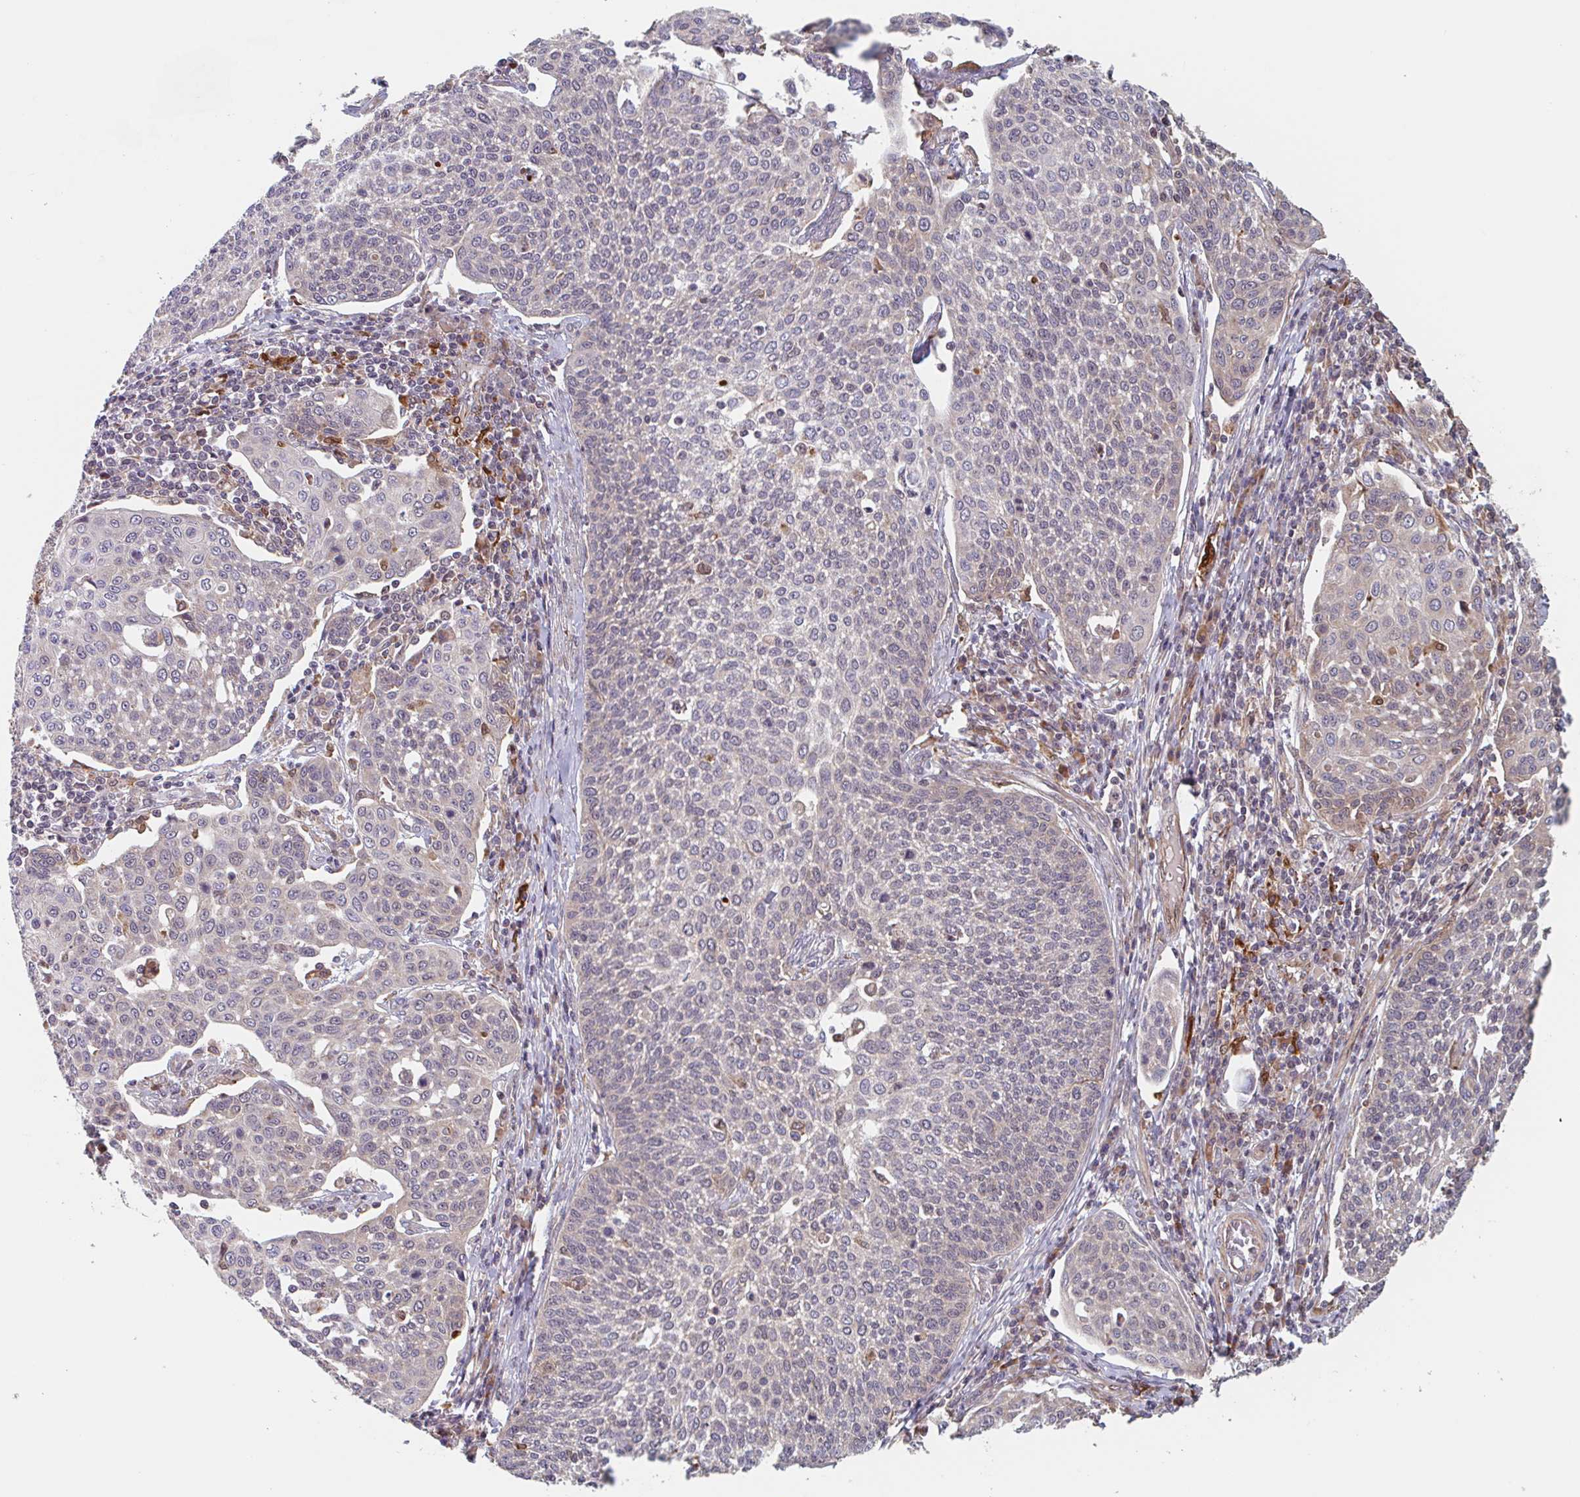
{"staining": {"intensity": "negative", "quantity": "none", "location": "none"}, "tissue": "cervical cancer", "cell_type": "Tumor cells", "image_type": "cancer", "snomed": [{"axis": "morphology", "description": "Squamous cell carcinoma, NOS"}, {"axis": "topography", "description": "Cervix"}], "caption": "The histopathology image displays no staining of tumor cells in cervical squamous cell carcinoma. (Immunohistochemistry (ihc), brightfield microscopy, high magnification).", "gene": "NUB1", "patient": {"sex": "female", "age": 34}}